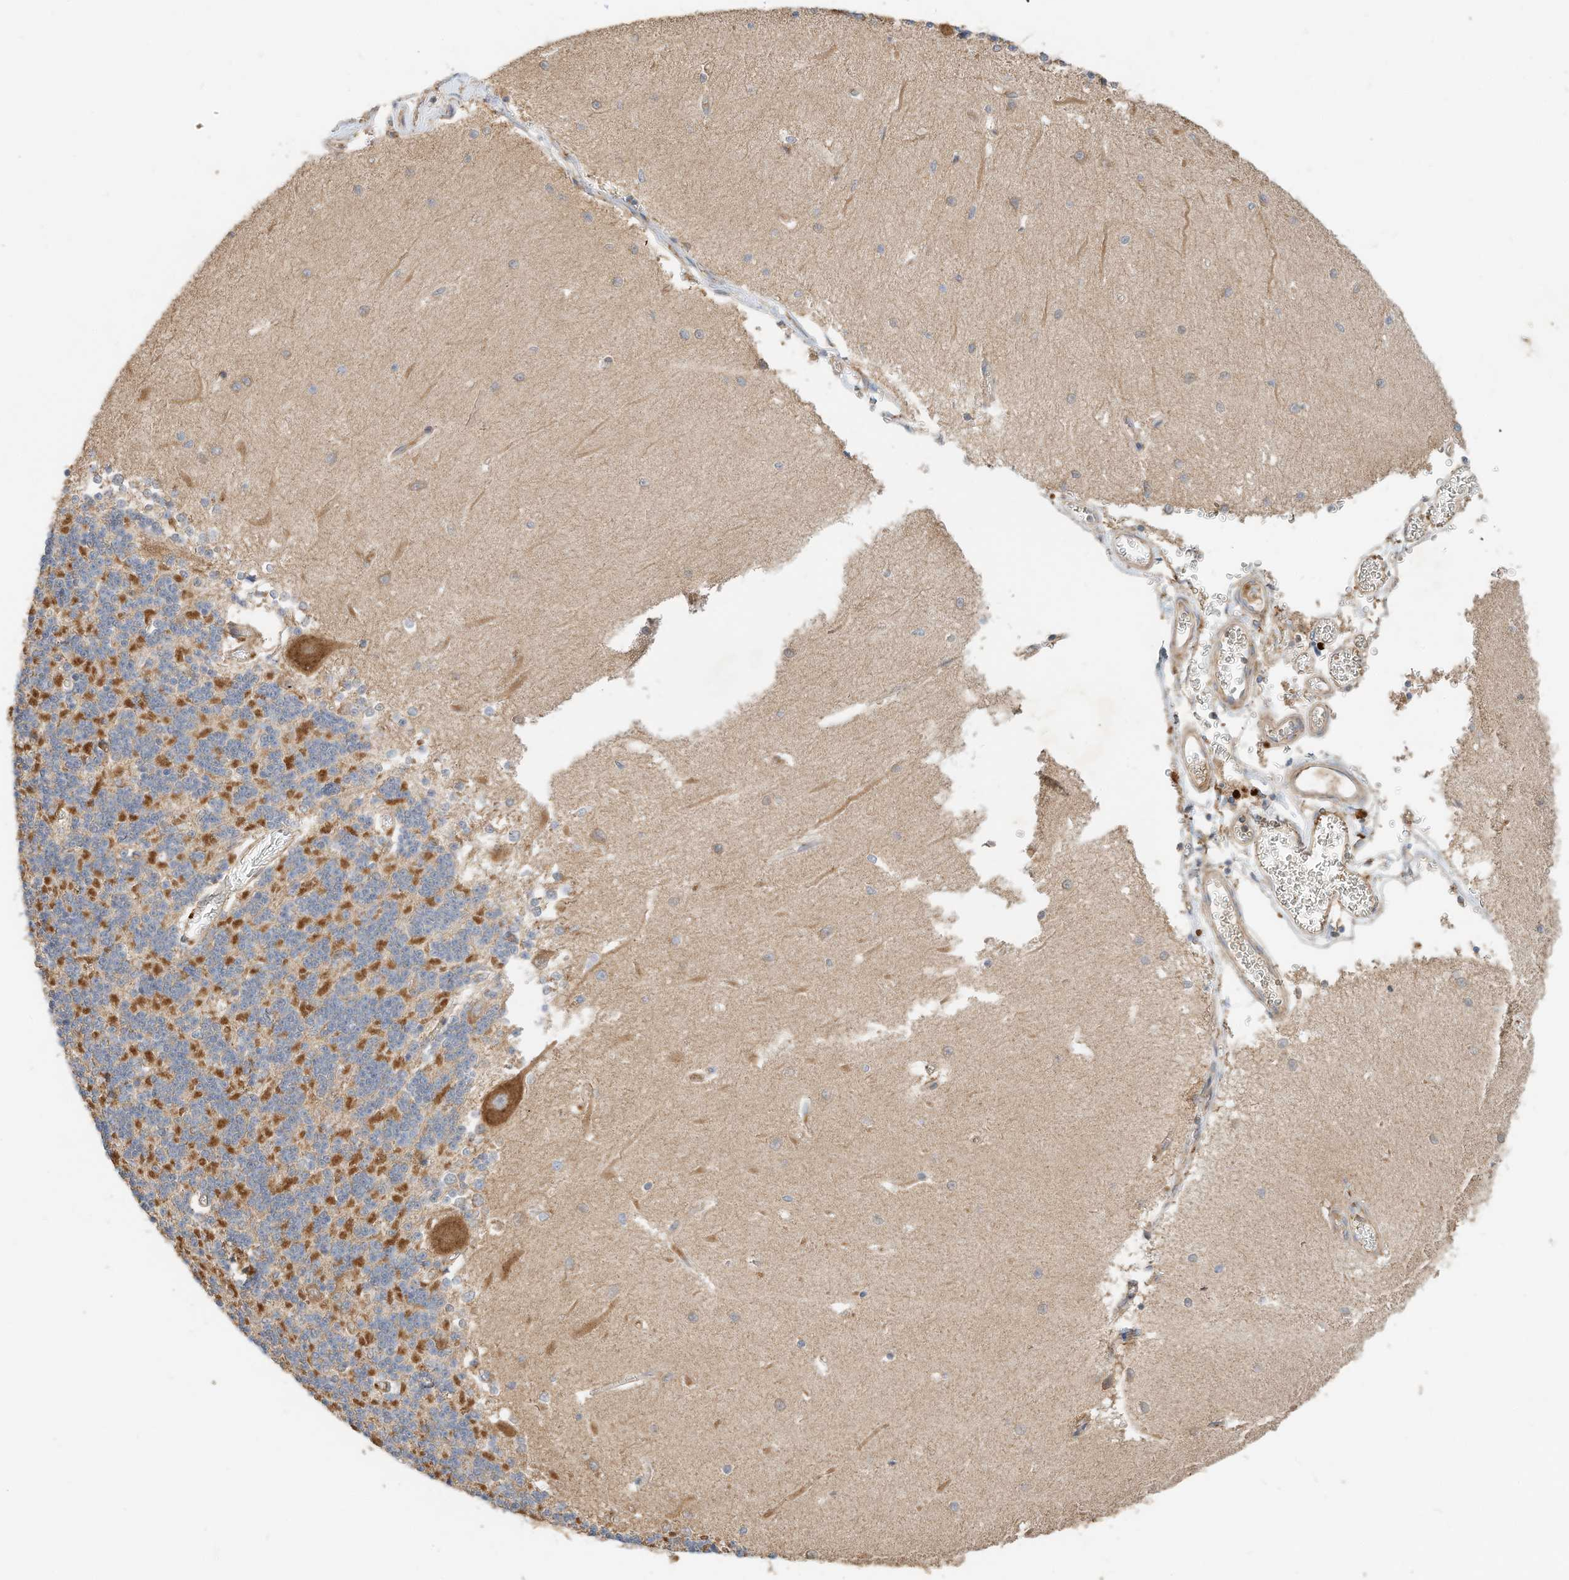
{"staining": {"intensity": "strong", "quantity": "<25%", "location": "cytoplasmic/membranous"}, "tissue": "cerebellum", "cell_type": "Cells in granular layer", "image_type": "normal", "snomed": [{"axis": "morphology", "description": "Normal tissue, NOS"}, {"axis": "topography", "description": "Cerebellum"}], "caption": "An immunohistochemistry micrograph of normal tissue is shown. Protein staining in brown highlights strong cytoplasmic/membranous positivity in cerebellum within cells in granular layer. The protein of interest is stained brown, and the nuclei are stained in blue (DAB IHC with brightfield microscopy, high magnification).", "gene": "CPAMD8", "patient": {"sex": "male", "age": 37}}